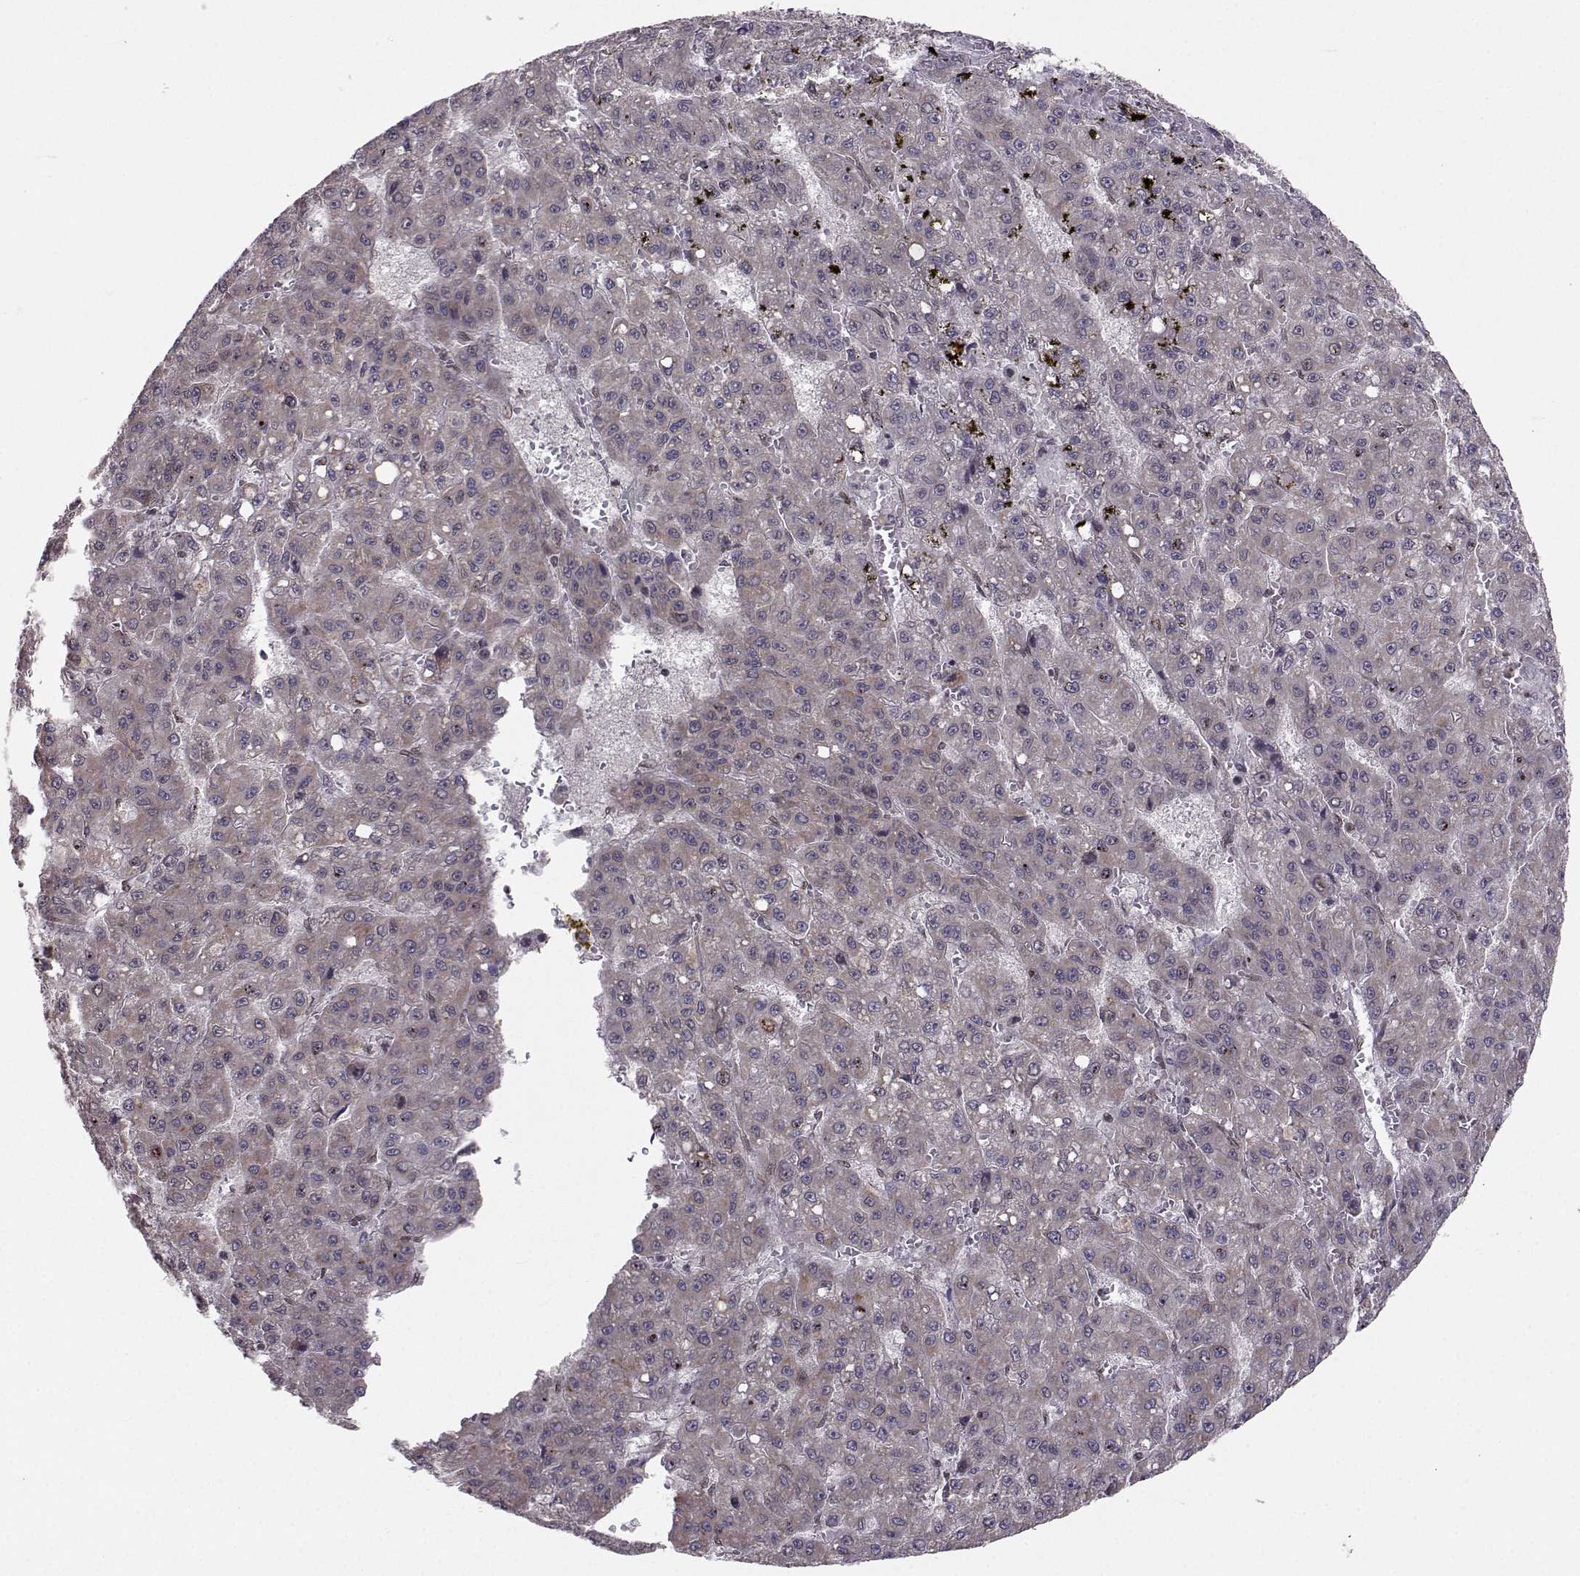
{"staining": {"intensity": "weak", "quantity": ">75%", "location": "cytoplasmic/membranous"}, "tissue": "liver cancer", "cell_type": "Tumor cells", "image_type": "cancer", "snomed": [{"axis": "morphology", "description": "Carcinoma, Hepatocellular, NOS"}, {"axis": "topography", "description": "Liver"}], "caption": "Brown immunohistochemical staining in liver cancer (hepatocellular carcinoma) exhibits weak cytoplasmic/membranous positivity in approximately >75% of tumor cells.", "gene": "PKN2", "patient": {"sex": "male", "age": 70}}